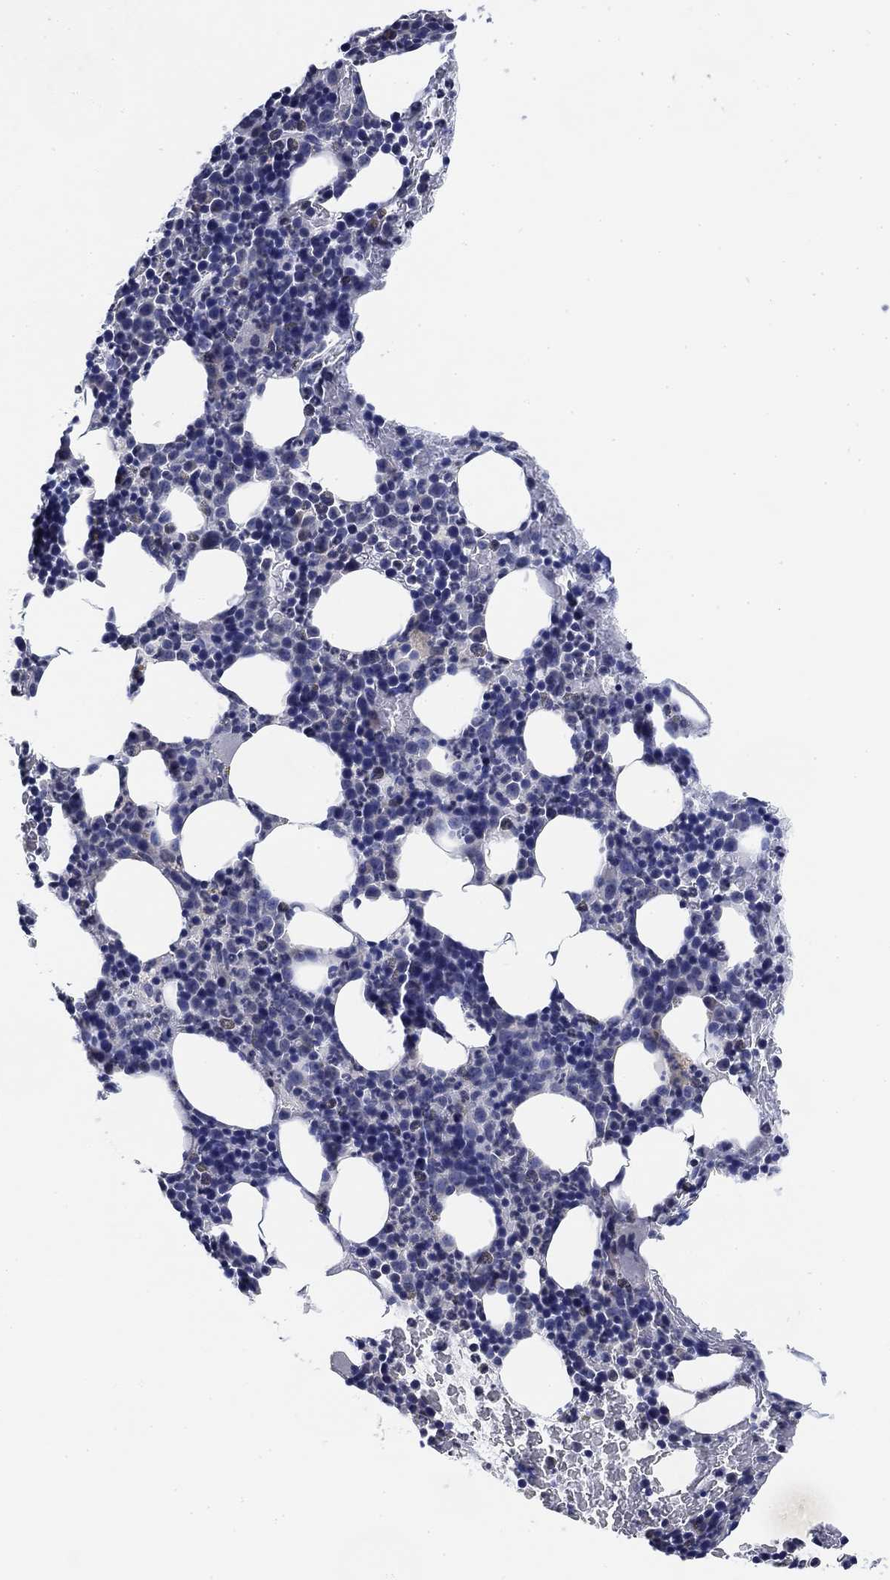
{"staining": {"intensity": "negative", "quantity": "none", "location": "none"}, "tissue": "bone marrow", "cell_type": "Hematopoietic cells", "image_type": "normal", "snomed": [{"axis": "morphology", "description": "Normal tissue, NOS"}, {"axis": "topography", "description": "Bone marrow"}], "caption": "Hematopoietic cells show no significant positivity in normal bone marrow.", "gene": "DAZL", "patient": {"sex": "male", "age": 72}}